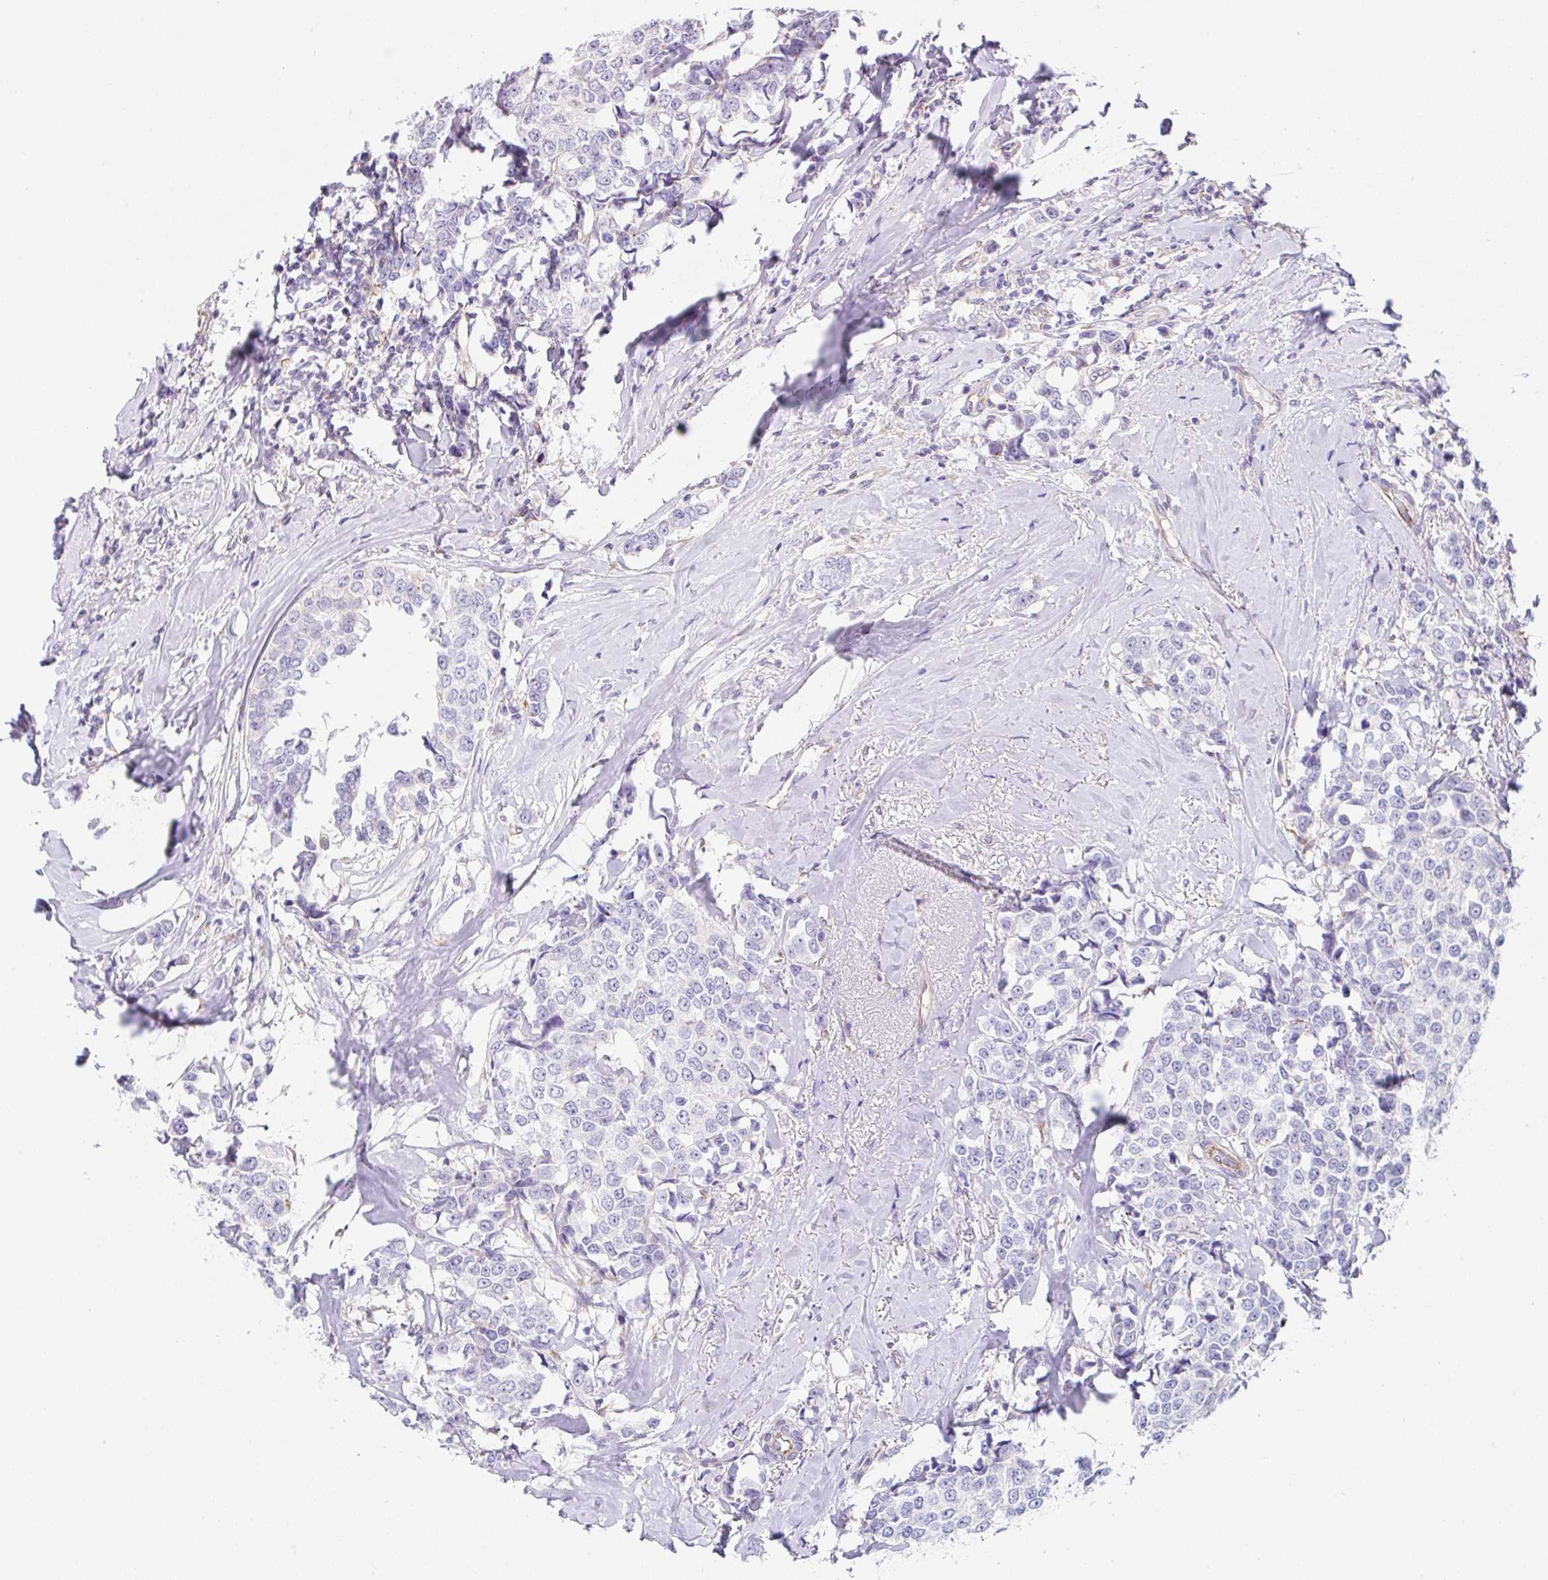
{"staining": {"intensity": "negative", "quantity": "none", "location": "none"}, "tissue": "breast cancer", "cell_type": "Tumor cells", "image_type": "cancer", "snomed": [{"axis": "morphology", "description": "Duct carcinoma"}, {"axis": "topography", "description": "Breast"}], "caption": "A high-resolution image shows immunohistochemistry (IHC) staining of breast cancer, which demonstrates no significant staining in tumor cells.", "gene": "DKK4", "patient": {"sex": "female", "age": 80}}